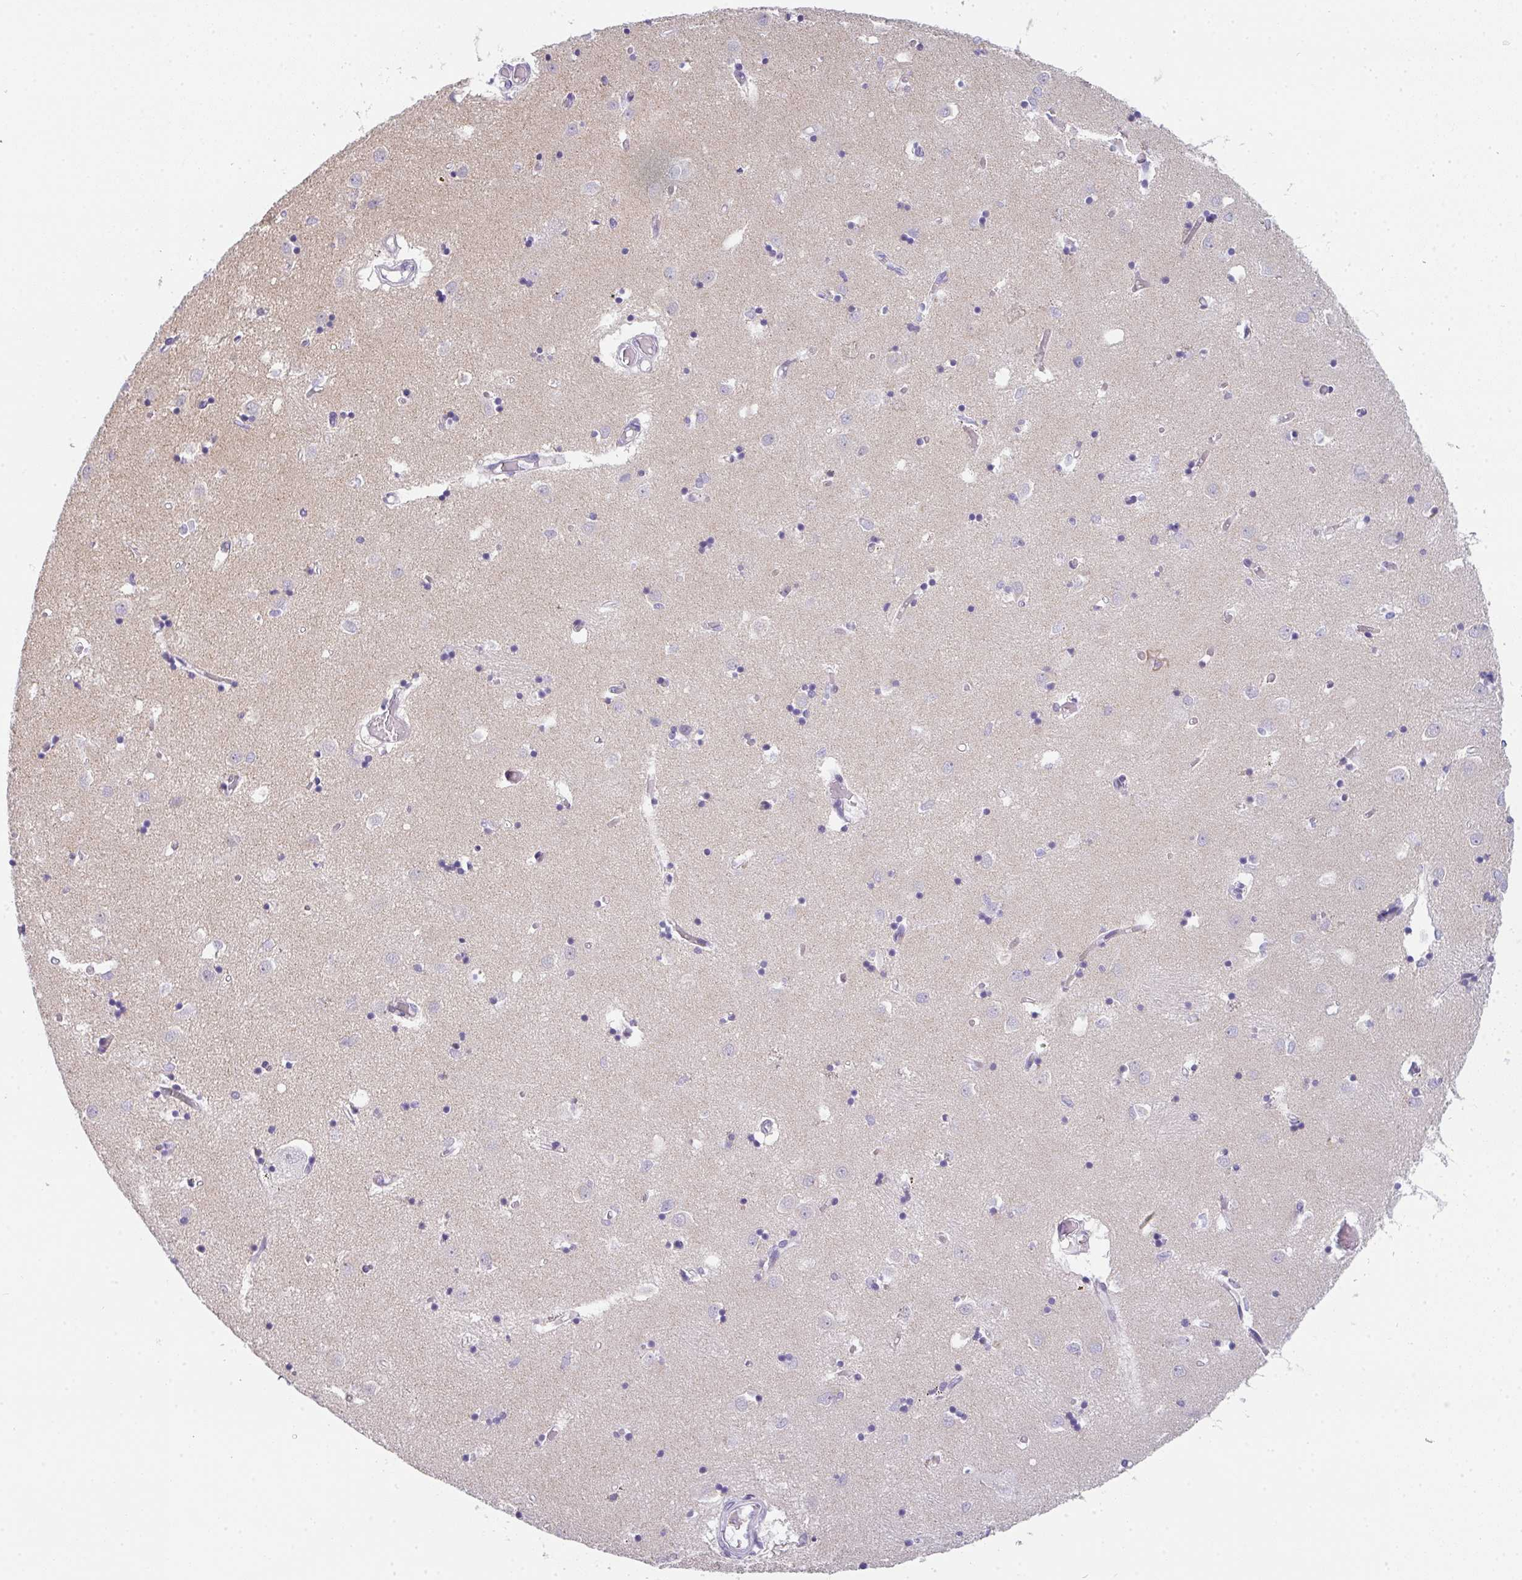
{"staining": {"intensity": "negative", "quantity": "none", "location": "none"}, "tissue": "caudate", "cell_type": "Glial cells", "image_type": "normal", "snomed": [{"axis": "morphology", "description": "Normal tissue, NOS"}, {"axis": "topography", "description": "Lateral ventricle wall"}], "caption": "Normal caudate was stained to show a protein in brown. There is no significant expression in glial cells. (IHC, brightfield microscopy, high magnification).", "gene": "CACNA1S", "patient": {"sex": "male", "age": 70}}